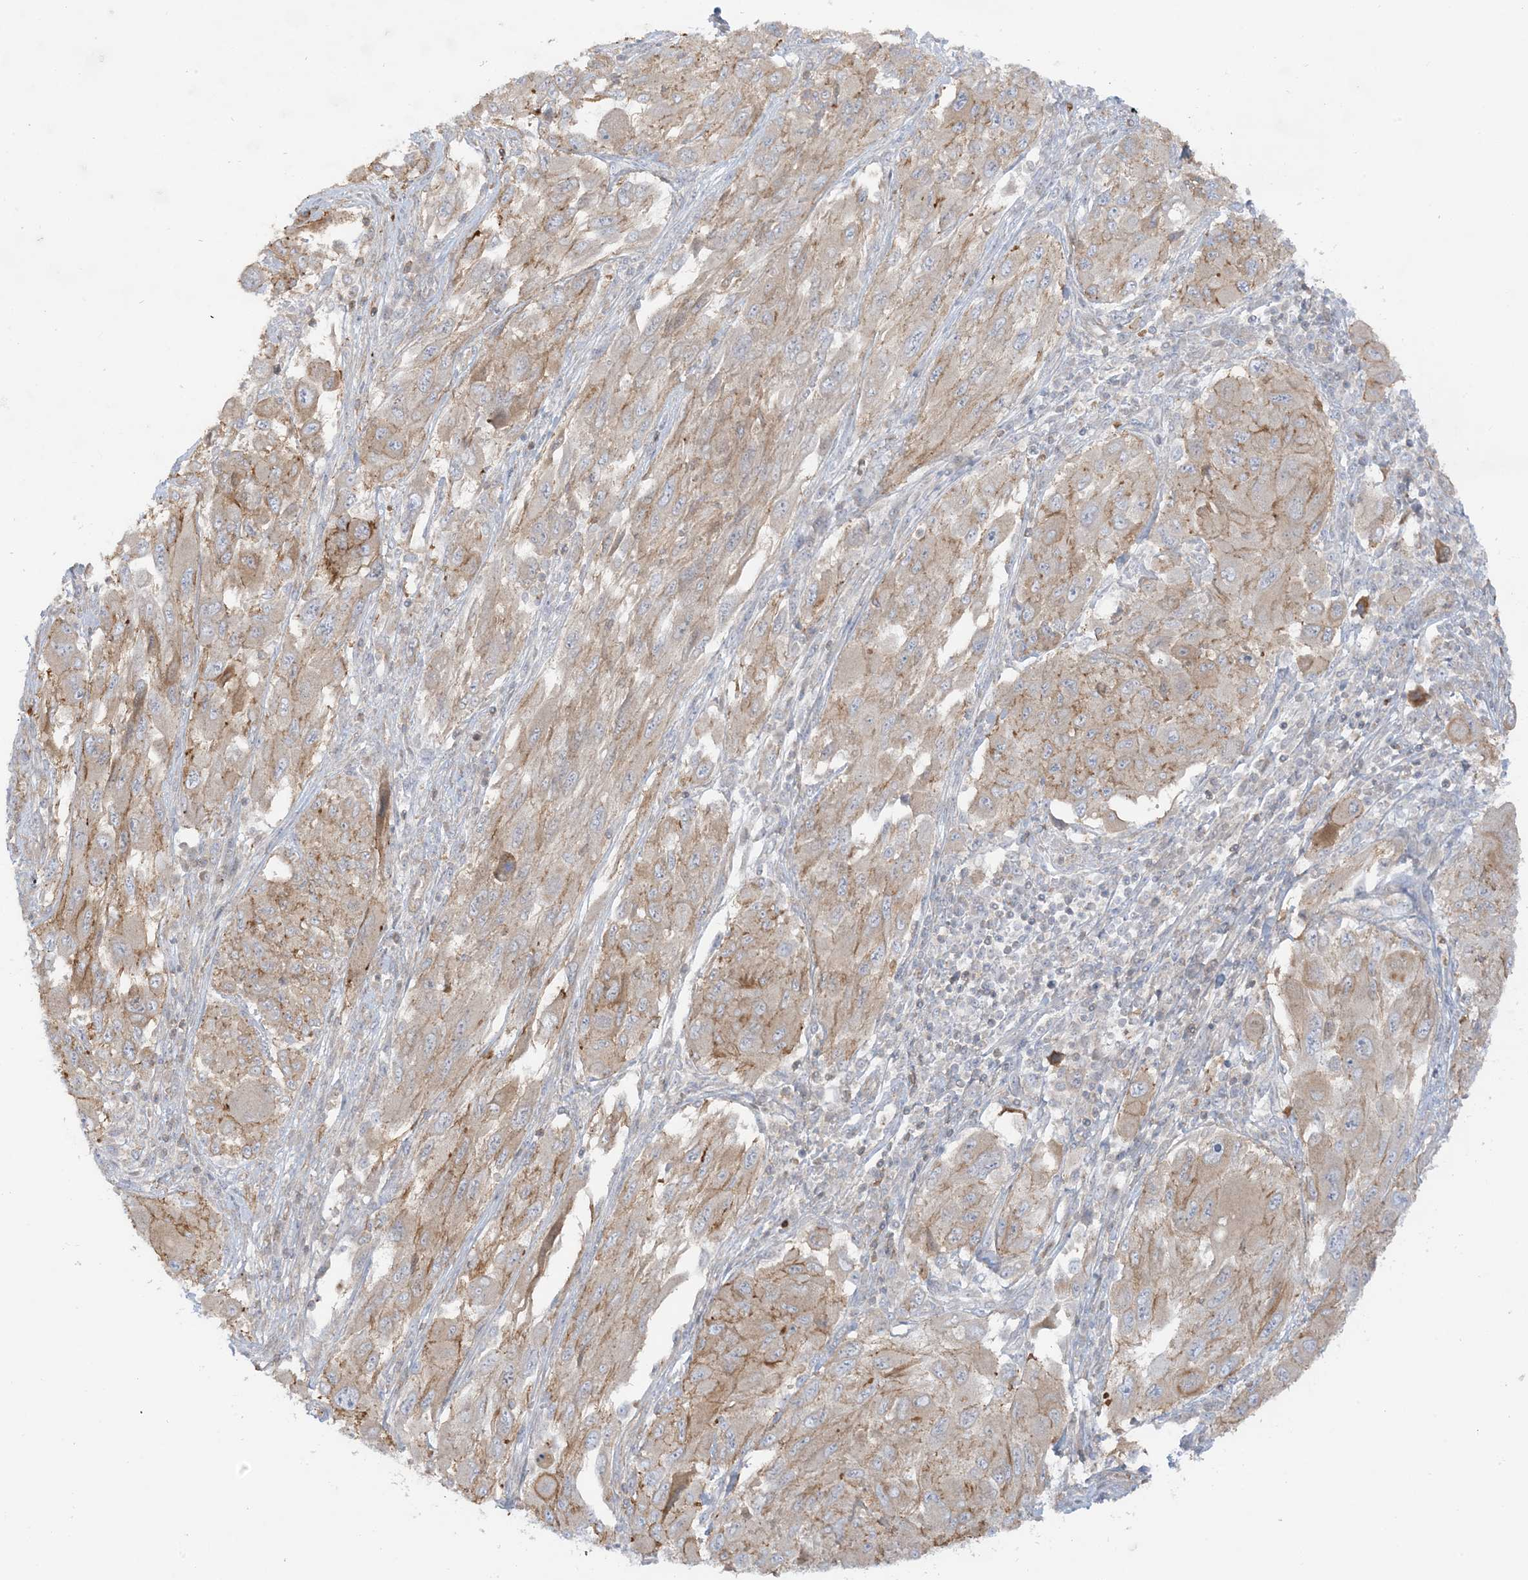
{"staining": {"intensity": "weak", "quantity": "25%-75%", "location": "cytoplasmic/membranous"}, "tissue": "melanoma", "cell_type": "Tumor cells", "image_type": "cancer", "snomed": [{"axis": "morphology", "description": "Malignant melanoma, NOS"}, {"axis": "topography", "description": "Skin"}], "caption": "Malignant melanoma stained with a protein marker shows weak staining in tumor cells.", "gene": "ICMT", "patient": {"sex": "female", "age": 91}}